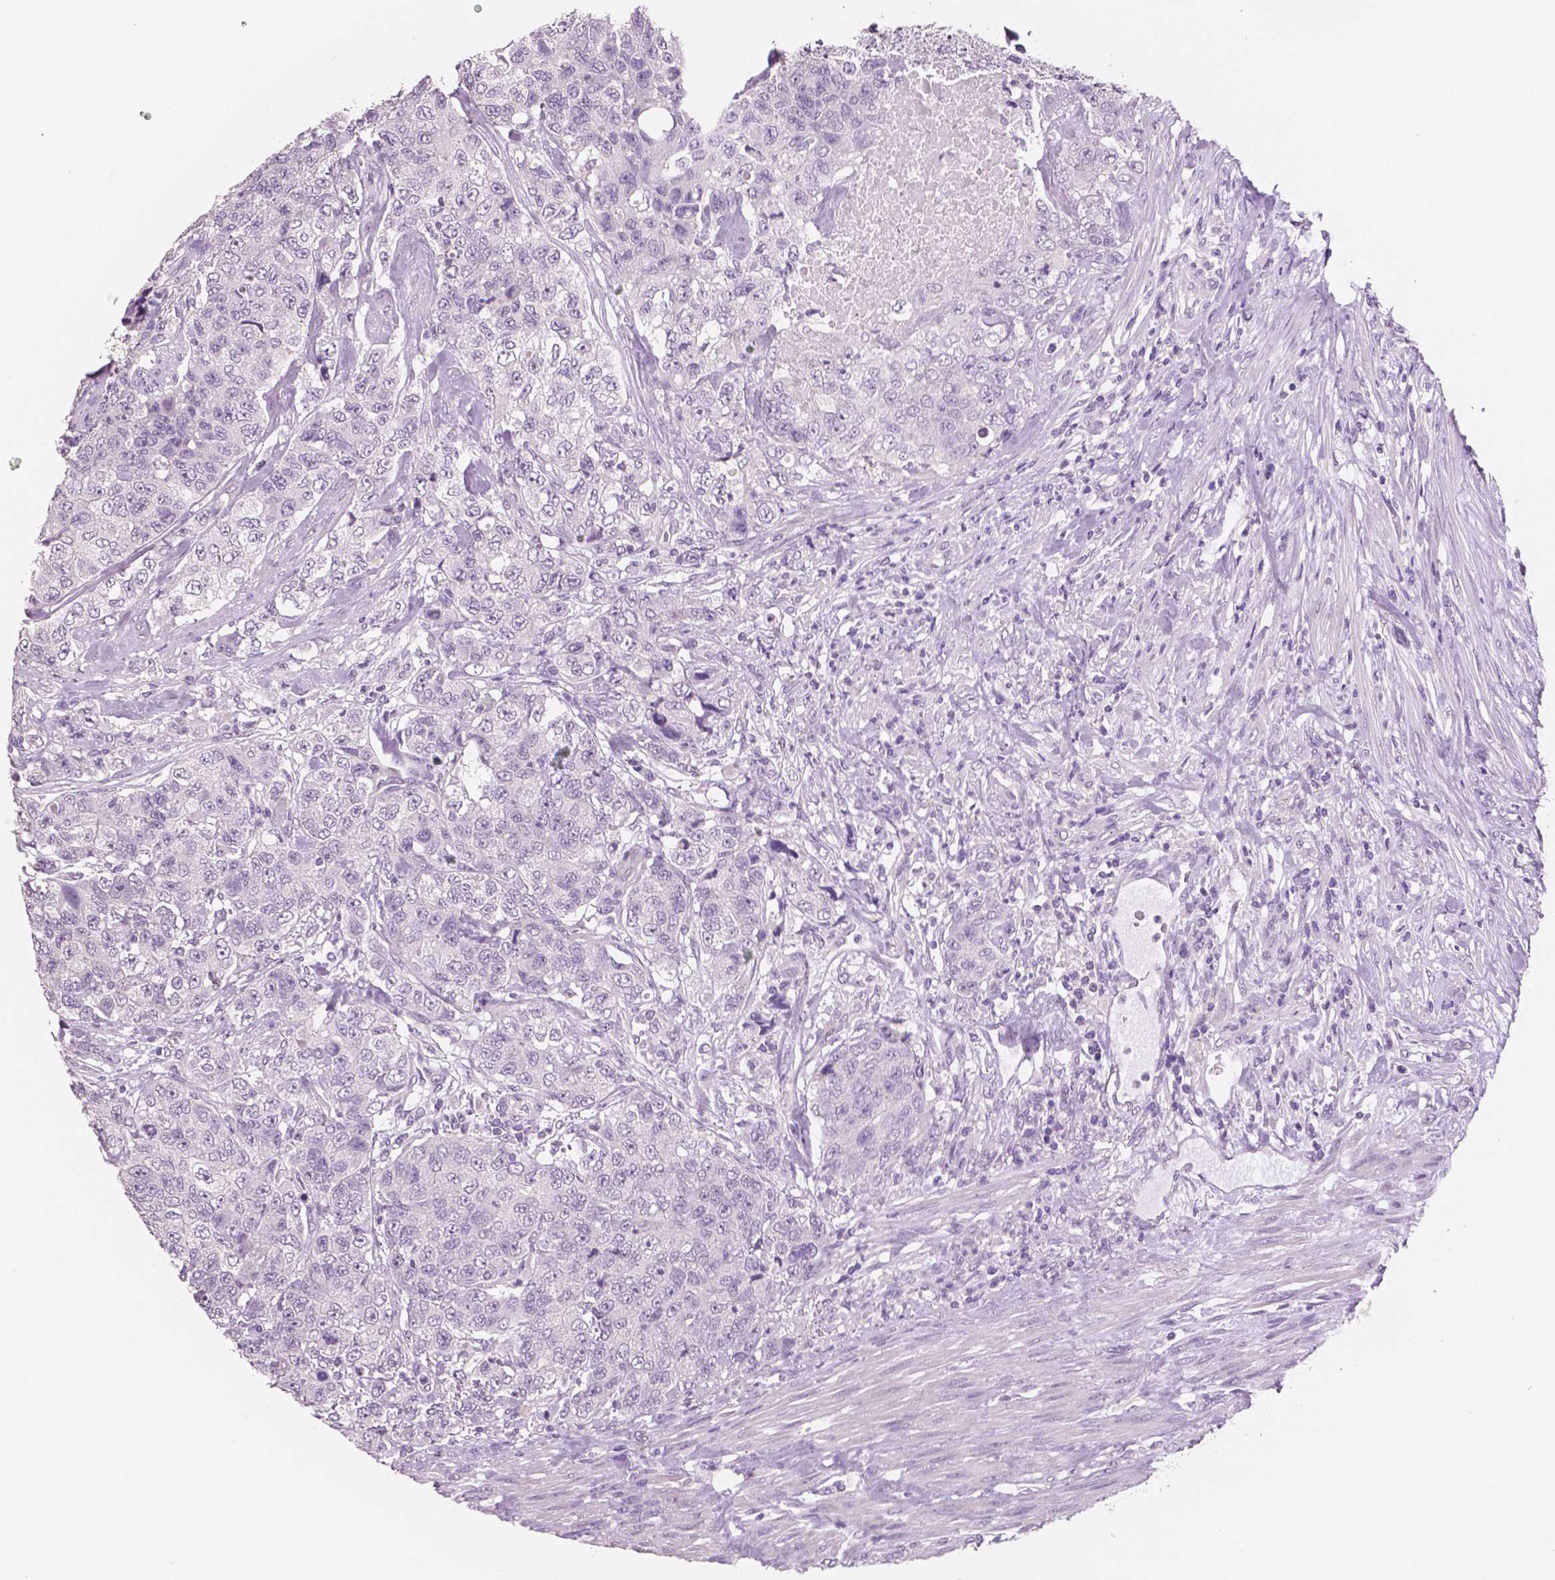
{"staining": {"intensity": "negative", "quantity": "none", "location": "none"}, "tissue": "urothelial cancer", "cell_type": "Tumor cells", "image_type": "cancer", "snomed": [{"axis": "morphology", "description": "Urothelial carcinoma, High grade"}, {"axis": "topography", "description": "Urinary bladder"}], "caption": "High magnification brightfield microscopy of urothelial cancer stained with DAB (brown) and counterstained with hematoxylin (blue): tumor cells show no significant expression.", "gene": "NECAB2", "patient": {"sex": "female", "age": 78}}